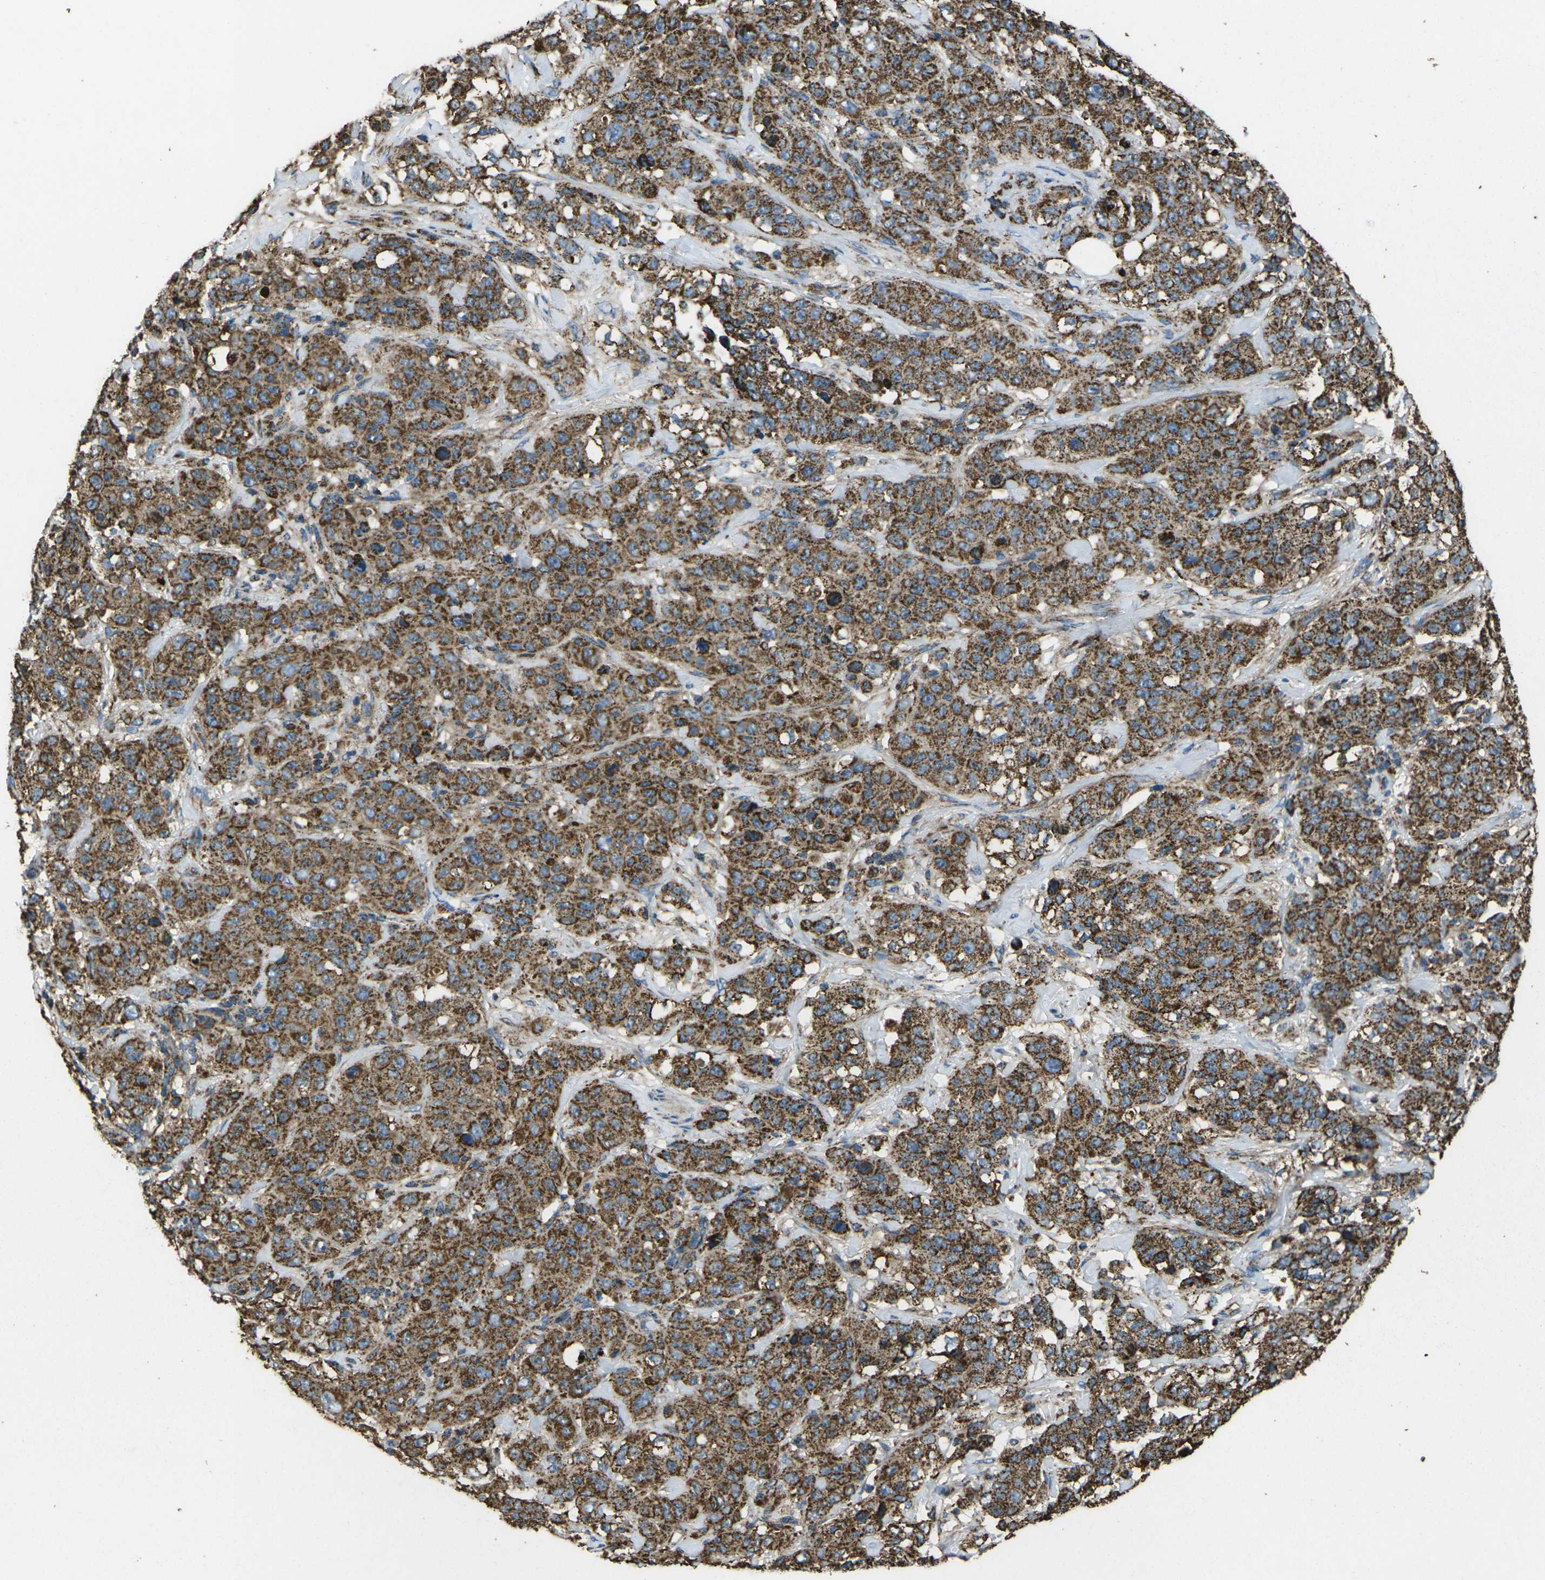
{"staining": {"intensity": "moderate", "quantity": ">75%", "location": "cytoplasmic/membranous"}, "tissue": "stomach cancer", "cell_type": "Tumor cells", "image_type": "cancer", "snomed": [{"axis": "morphology", "description": "Adenocarcinoma, NOS"}, {"axis": "topography", "description": "Stomach"}], "caption": "A photomicrograph of adenocarcinoma (stomach) stained for a protein demonstrates moderate cytoplasmic/membranous brown staining in tumor cells. The staining was performed using DAB (3,3'-diaminobenzidine) to visualize the protein expression in brown, while the nuclei were stained in blue with hematoxylin (Magnification: 20x).", "gene": "KLHL5", "patient": {"sex": "male", "age": 48}}